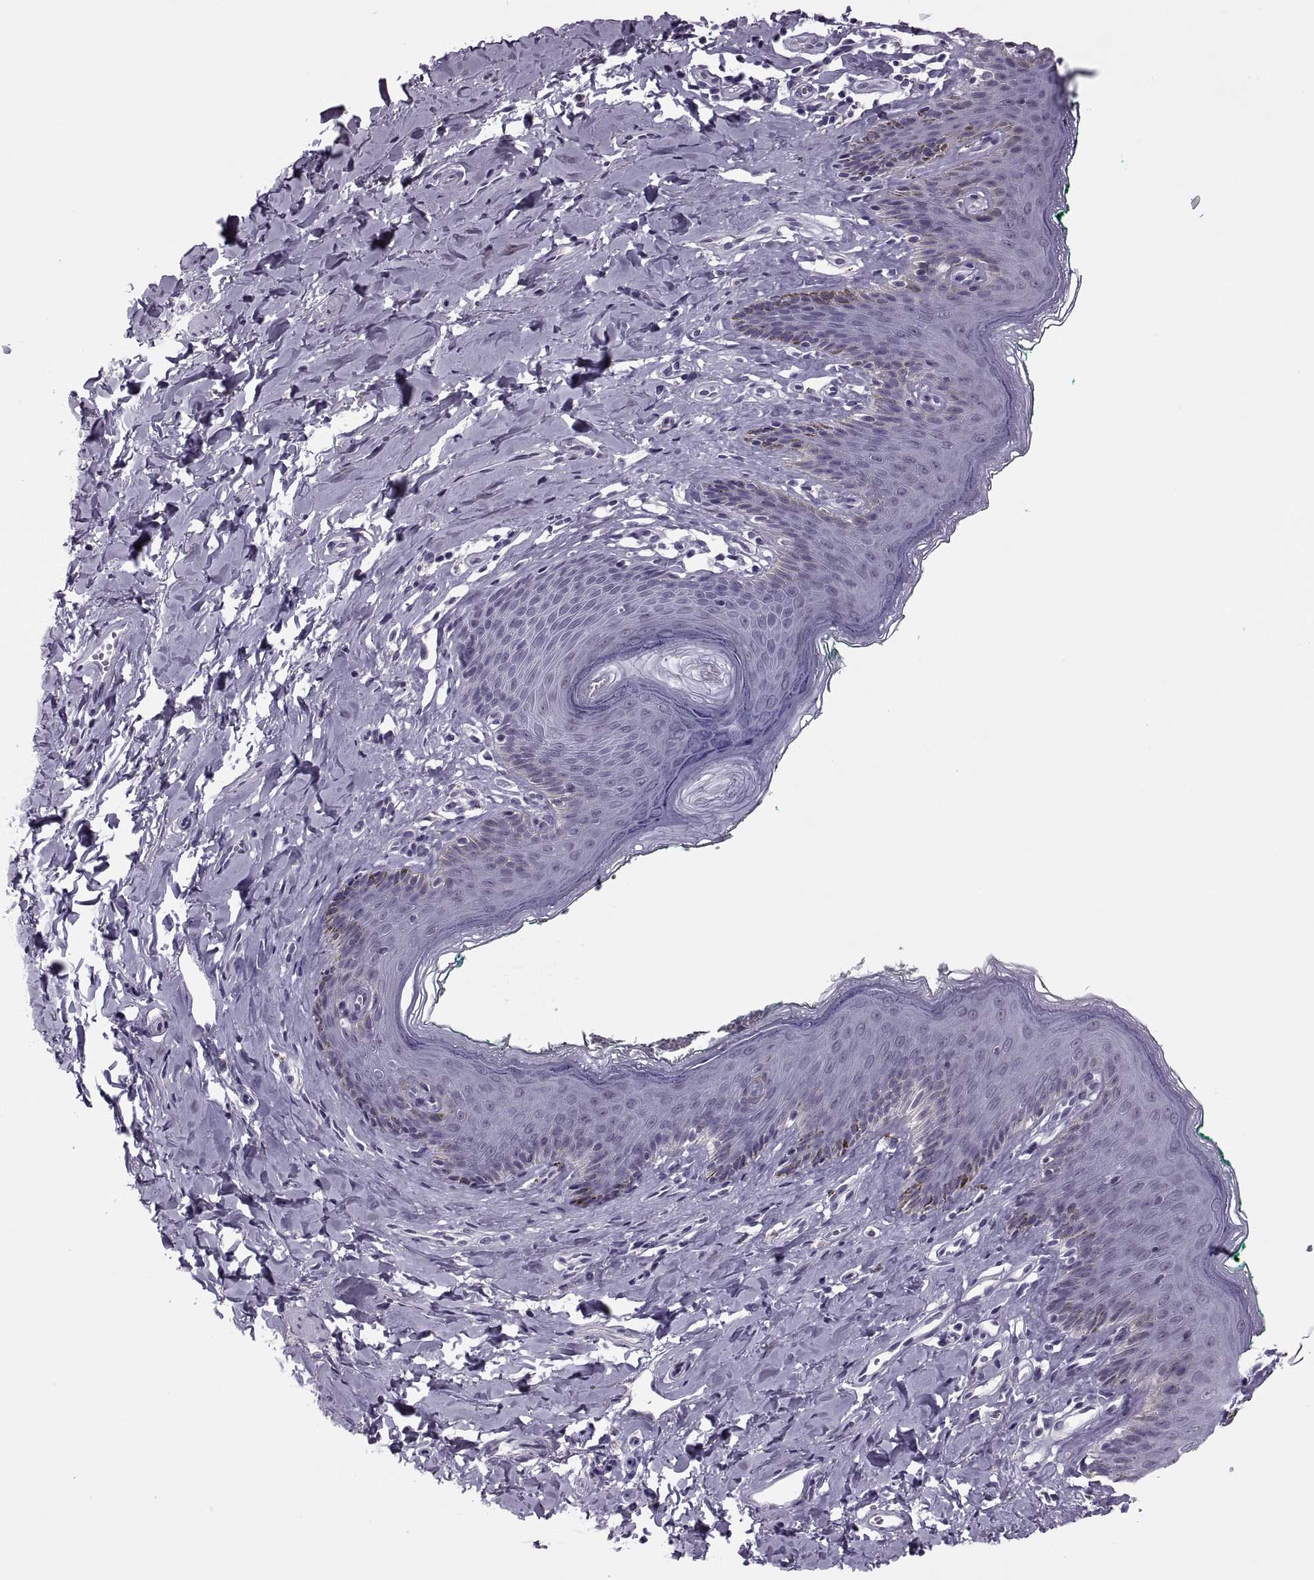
{"staining": {"intensity": "negative", "quantity": "none", "location": "none"}, "tissue": "skin", "cell_type": "Epidermal cells", "image_type": "normal", "snomed": [{"axis": "morphology", "description": "Normal tissue, NOS"}, {"axis": "topography", "description": "Vulva"}], "caption": "The micrograph displays no staining of epidermal cells in unremarkable skin.", "gene": "SYNGR4", "patient": {"sex": "female", "age": 66}}